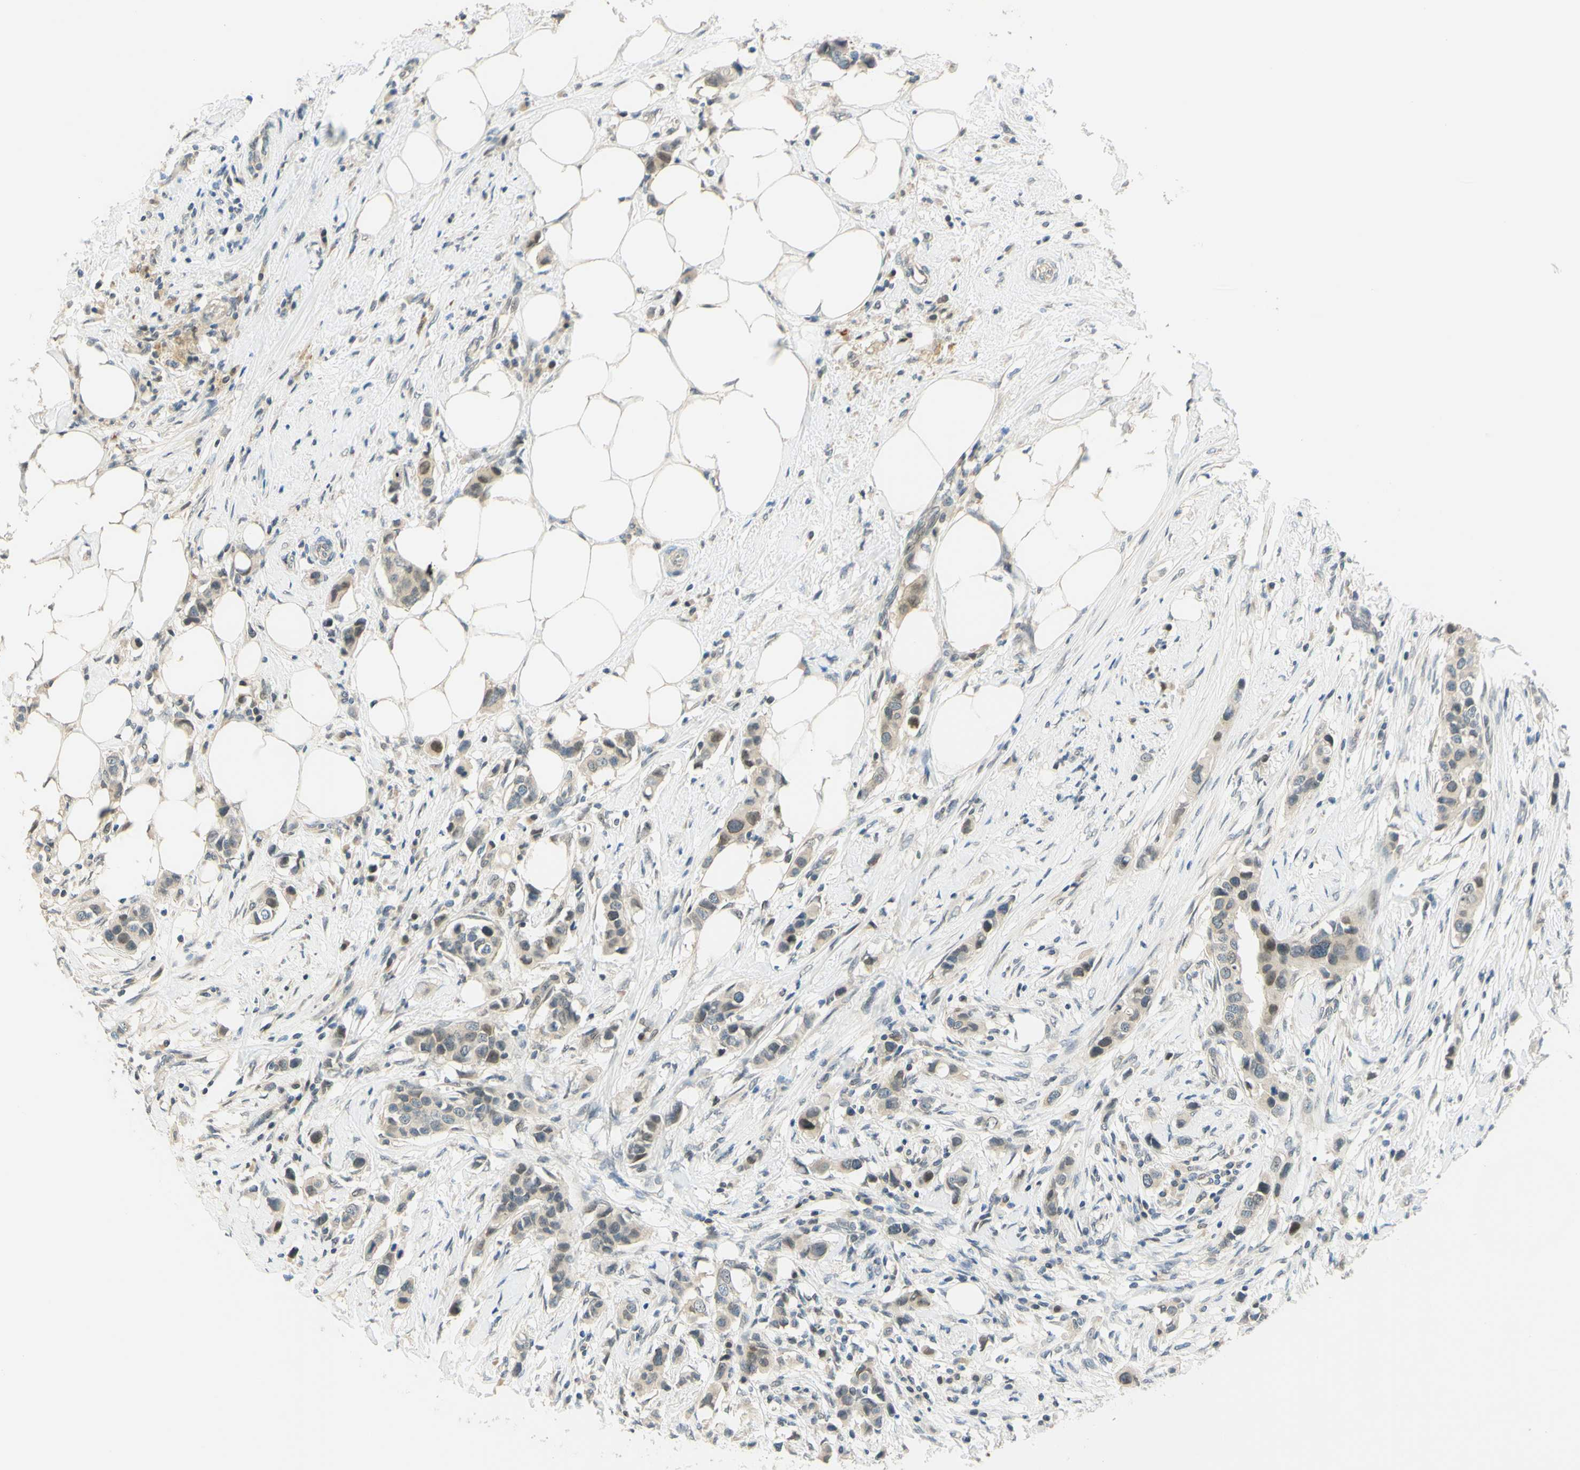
{"staining": {"intensity": "weak", "quantity": "<25%", "location": "nuclear"}, "tissue": "breast cancer", "cell_type": "Tumor cells", "image_type": "cancer", "snomed": [{"axis": "morphology", "description": "Normal tissue, NOS"}, {"axis": "morphology", "description": "Duct carcinoma"}, {"axis": "topography", "description": "Breast"}], "caption": "Immunohistochemical staining of intraductal carcinoma (breast) displays no significant positivity in tumor cells.", "gene": "C2CD2L", "patient": {"sex": "female", "age": 50}}